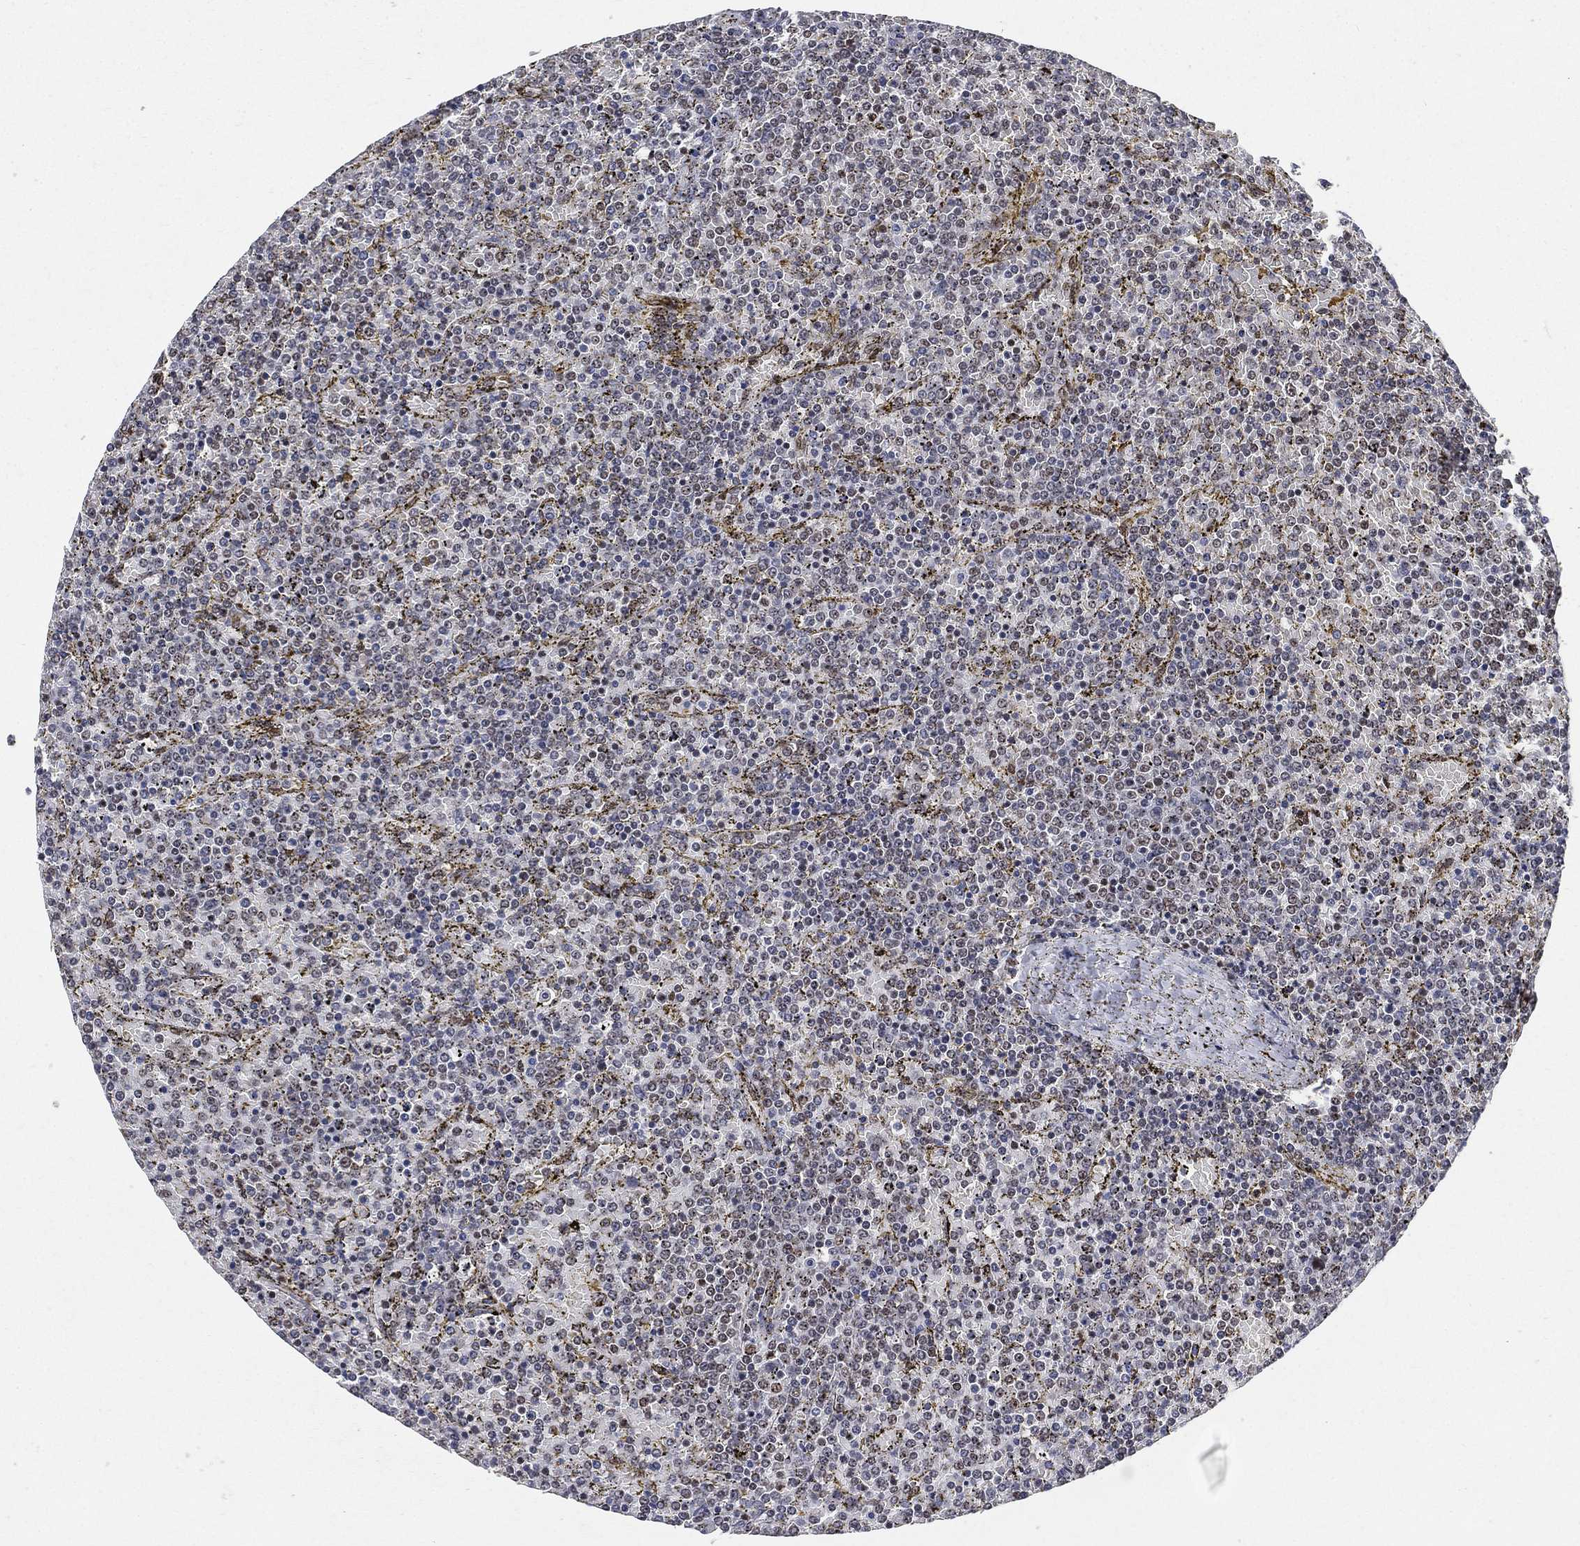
{"staining": {"intensity": "negative", "quantity": "none", "location": "none"}, "tissue": "lymphoma", "cell_type": "Tumor cells", "image_type": "cancer", "snomed": [{"axis": "morphology", "description": "Malignant lymphoma, non-Hodgkin's type, Low grade"}, {"axis": "topography", "description": "Spleen"}], "caption": "Tumor cells are negative for protein expression in human low-grade malignant lymphoma, non-Hodgkin's type.", "gene": "YLPM1", "patient": {"sex": "female", "age": 77}}